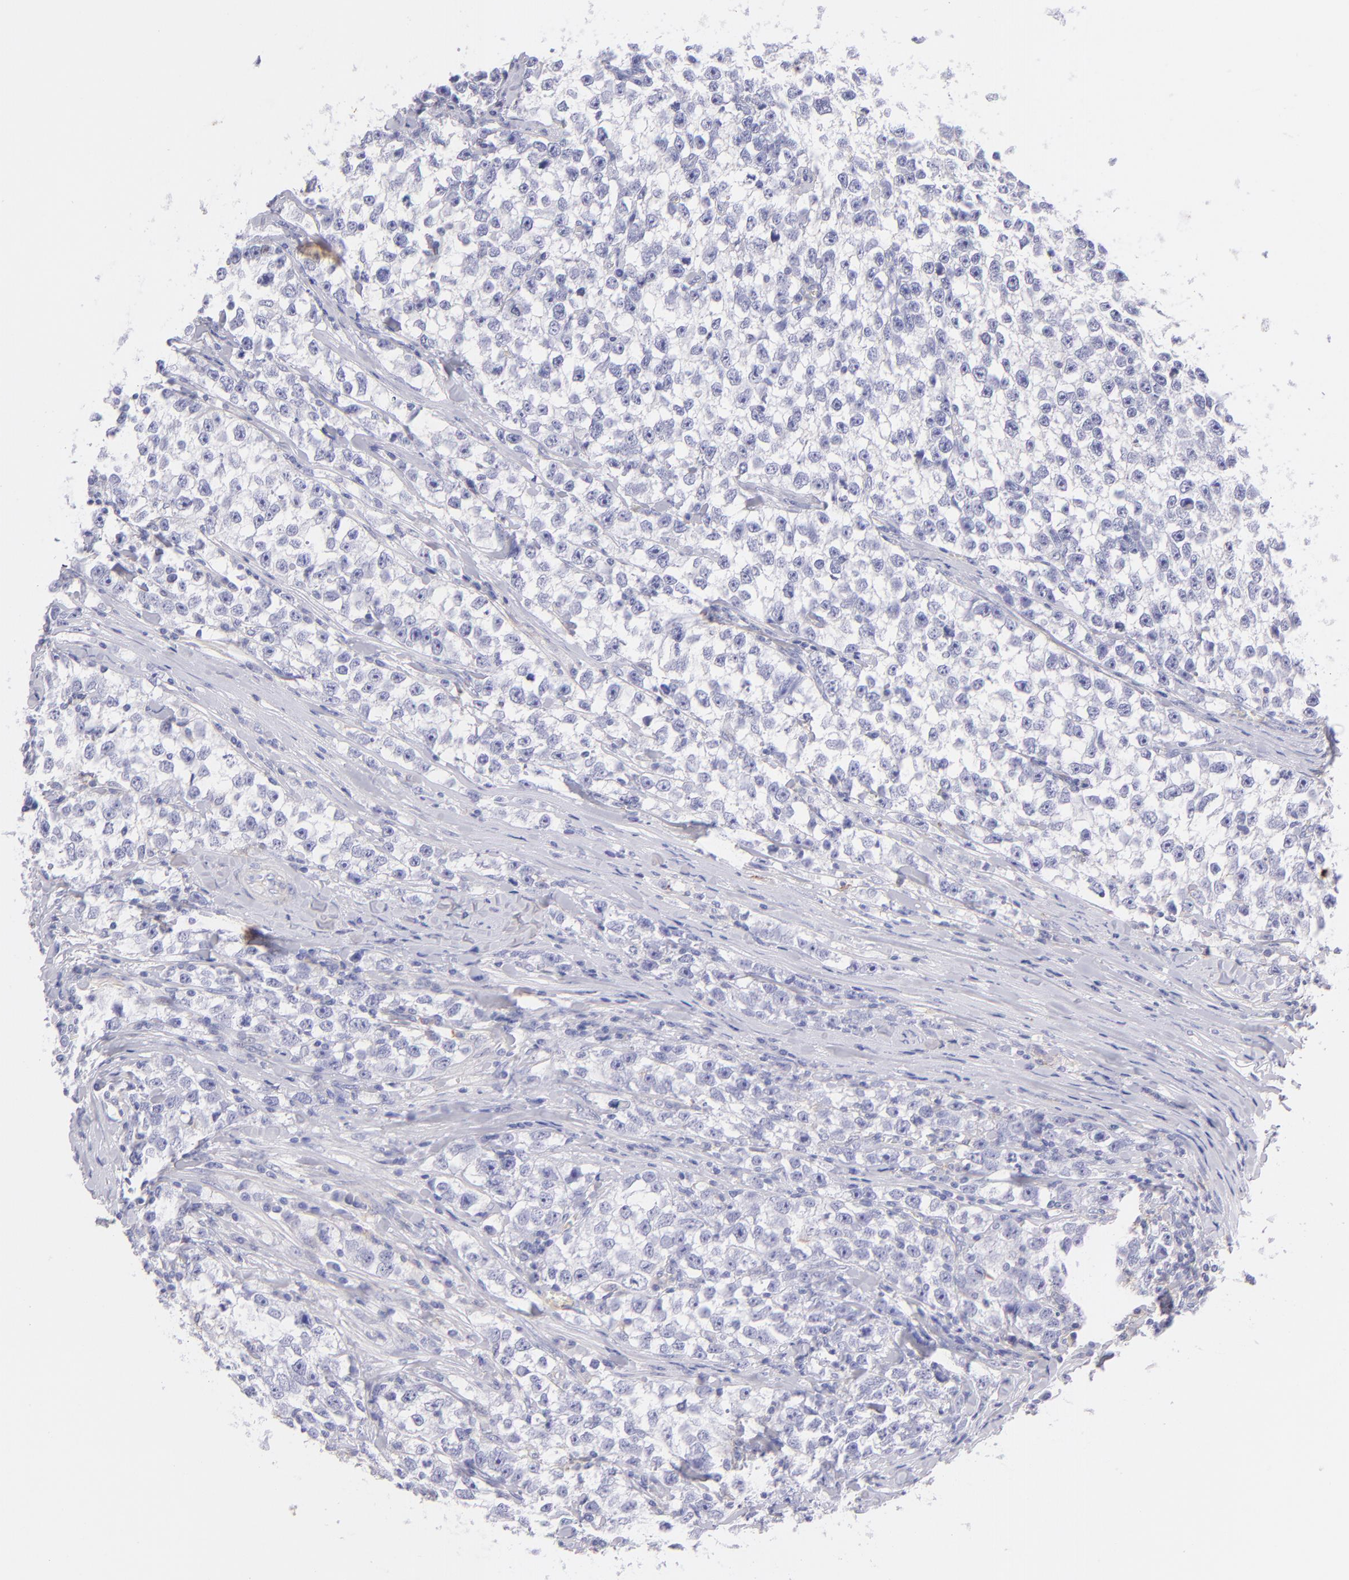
{"staining": {"intensity": "negative", "quantity": "none", "location": "none"}, "tissue": "testis cancer", "cell_type": "Tumor cells", "image_type": "cancer", "snomed": [{"axis": "morphology", "description": "Seminoma, NOS"}, {"axis": "morphology", "description": "Carcinoma, Embryonal, NOS"}, {"axis": "topography", "description": "Testis"}], "caption": "Immunohistochemical staining of human embryonal carcinoma (testis) exhibits no significant expression in tumor cells. Nuclei are stained in blue.", "gene": "CD81", "patient": {"sex": "male", "age": 30}}